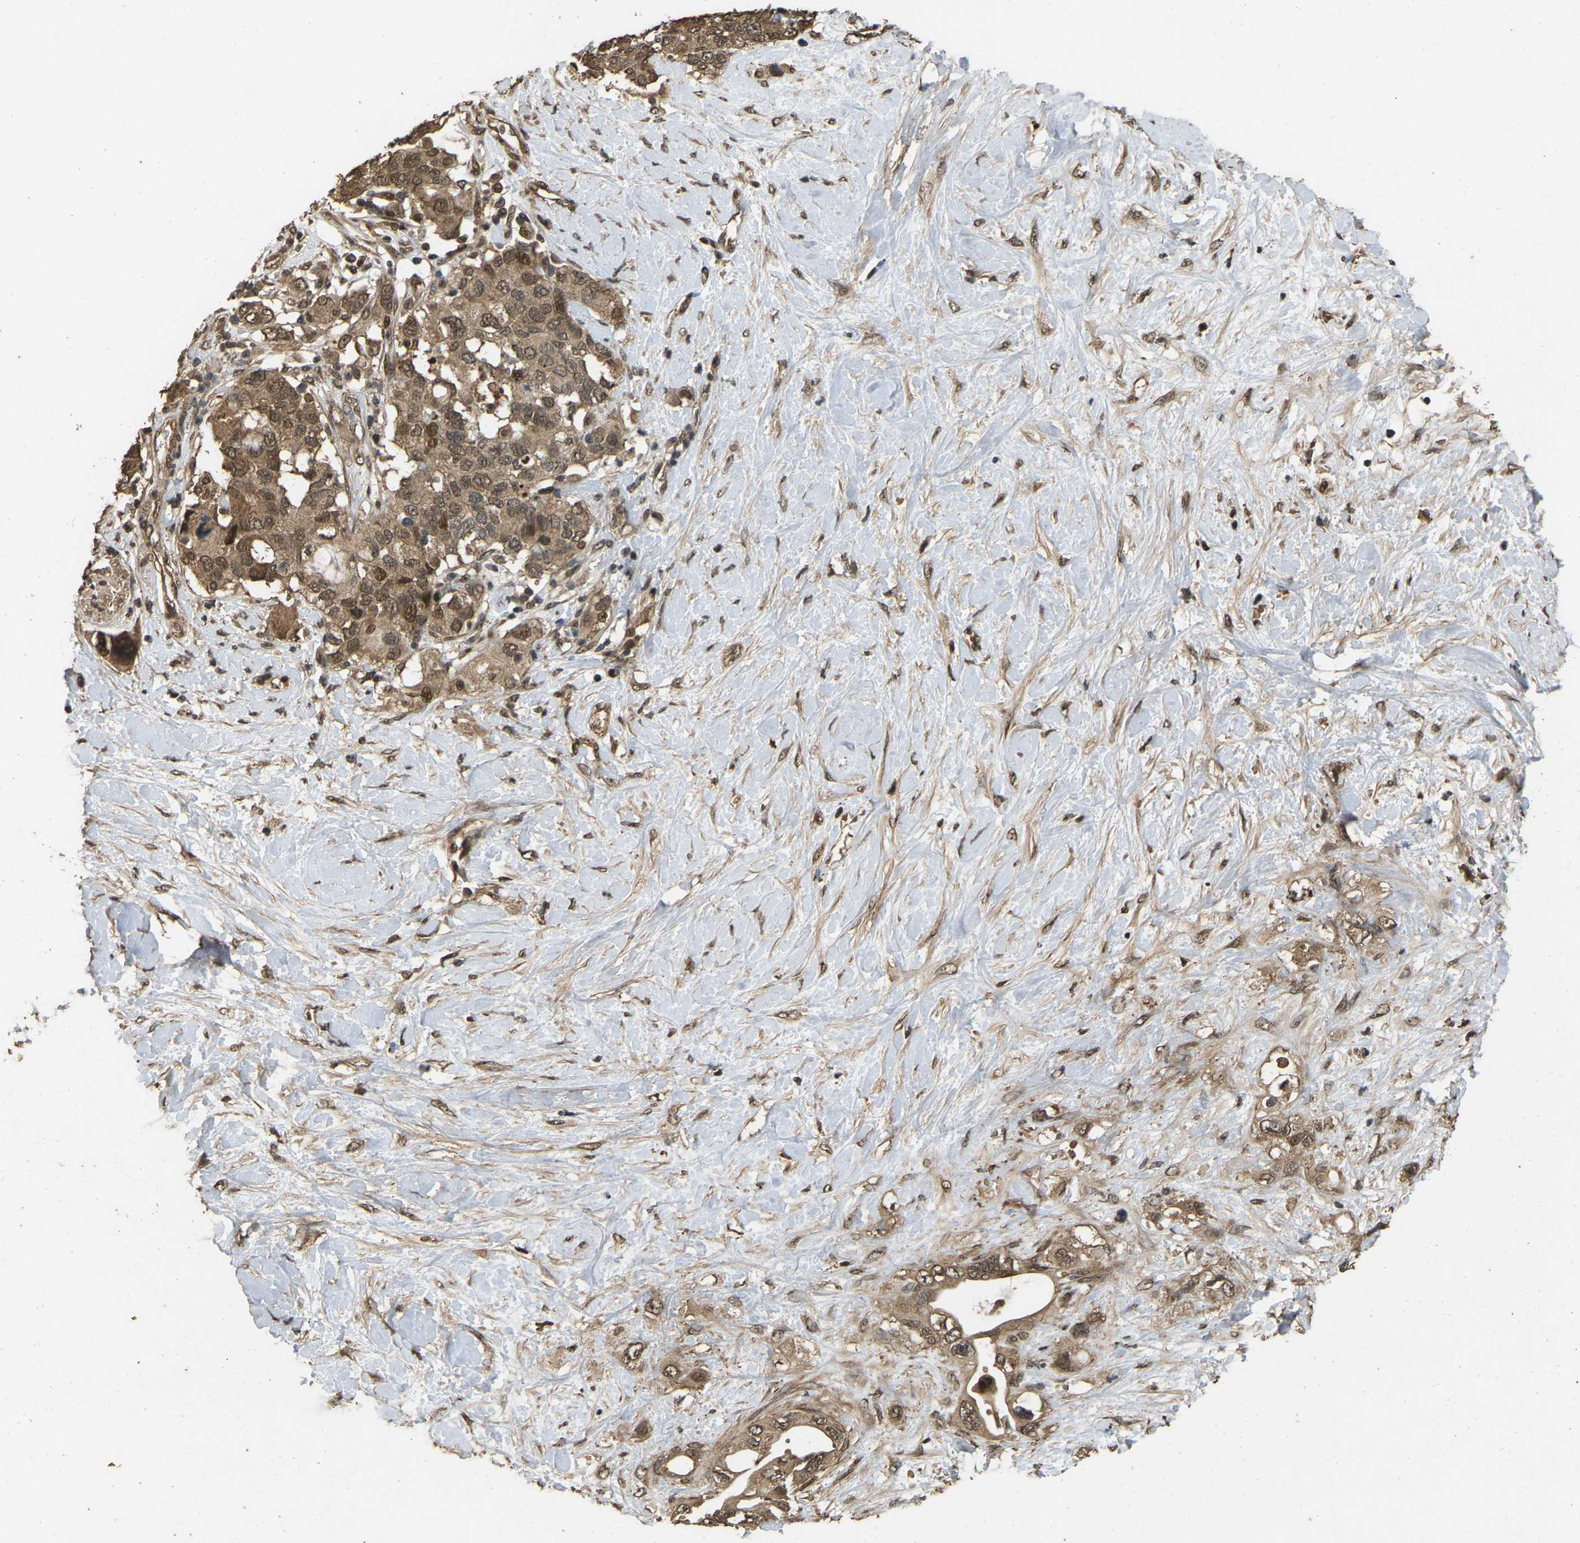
{"staining": {"intensity": "moderate", "quantity": ">75%", "location": "cytoplasmic/membranous,nuclear"}, "tissue": "pancreatic cancer", "cell_type": "Tumor cells", "image_type": "cancer", "snomed": [{"axis": "morphology", "description": "Adenocarcinoma, NOS"}, {"axis": "topography", "description": "Pancreas"}], "caption": "Immunohistochemical staining of pancreatic cancer (adenocarcinoma) demonstrates medium levels of moderate cytoplasmic/membranous and nuclear protein positivity in approximately >75% of tumor cells.", "gene": "ARHGAP23", "patient": {"sex": "female", "age": 56}}